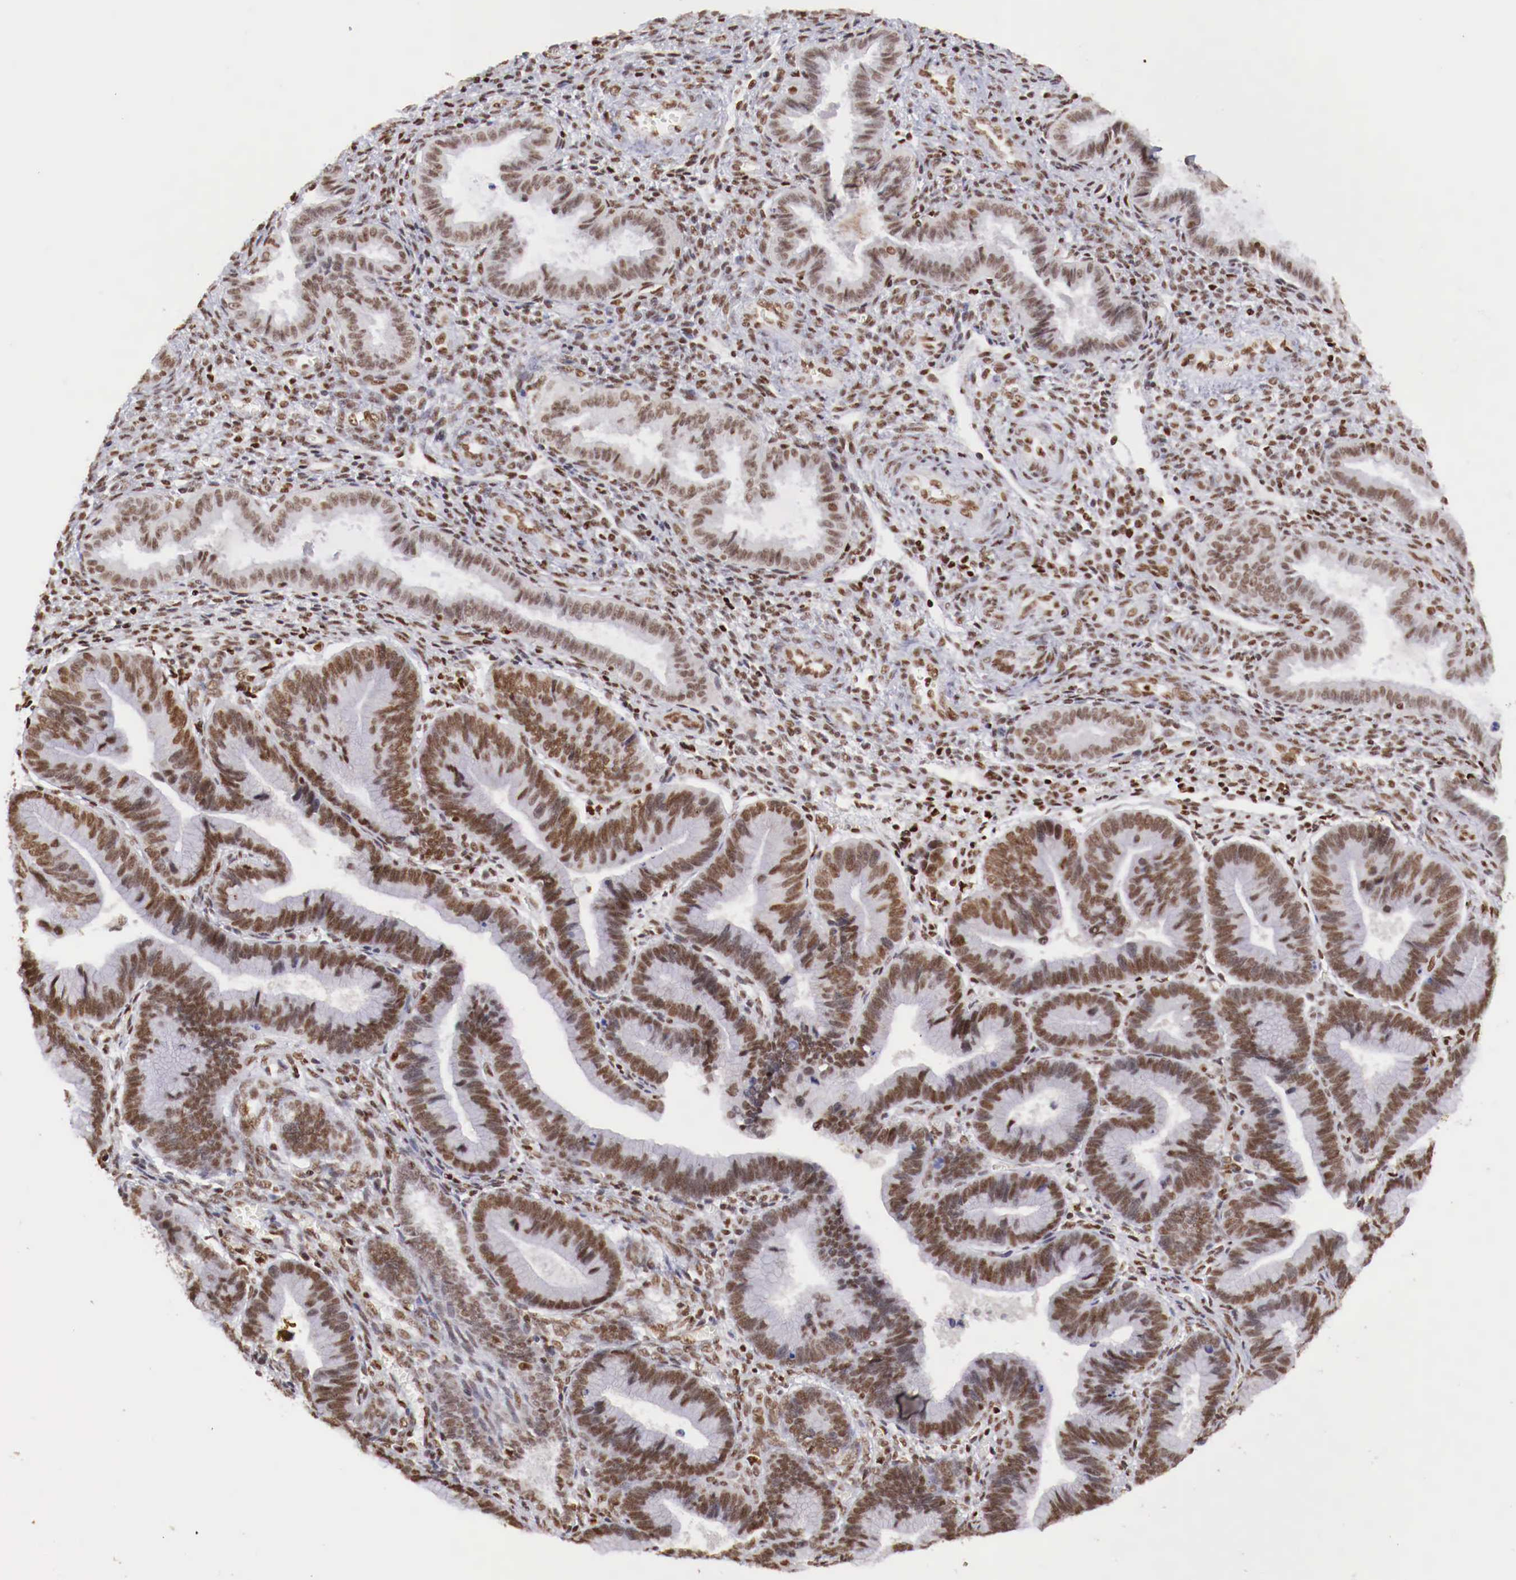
{"staining": {"intensity": "moderate", "quantity": ">75%", "location": "nuclear"}, "tissue": "endometrium", "cell_type": "Cells in endometrial stroma", "image_type": "normal", "snomed": [{"axis": "morphology", "description": "Normal tissue, NOS"}, {"axis": "topography", "description": "Endometrium"}], "caption": "Immunohistochemical staining of unremarkable endometrium shows >75% levels of moderate nuclear protein expression in approximately >75% of cells in endometrial stroma. The staining was performed using DAB (3,3'-diaminobenzidine) to visualize the protein expression in brown, while the nuclei were stained in blue with hematoxylin (Magnification: 20x).", "gene": "MAX", "patient": {"sex": "female", "age": 36}}